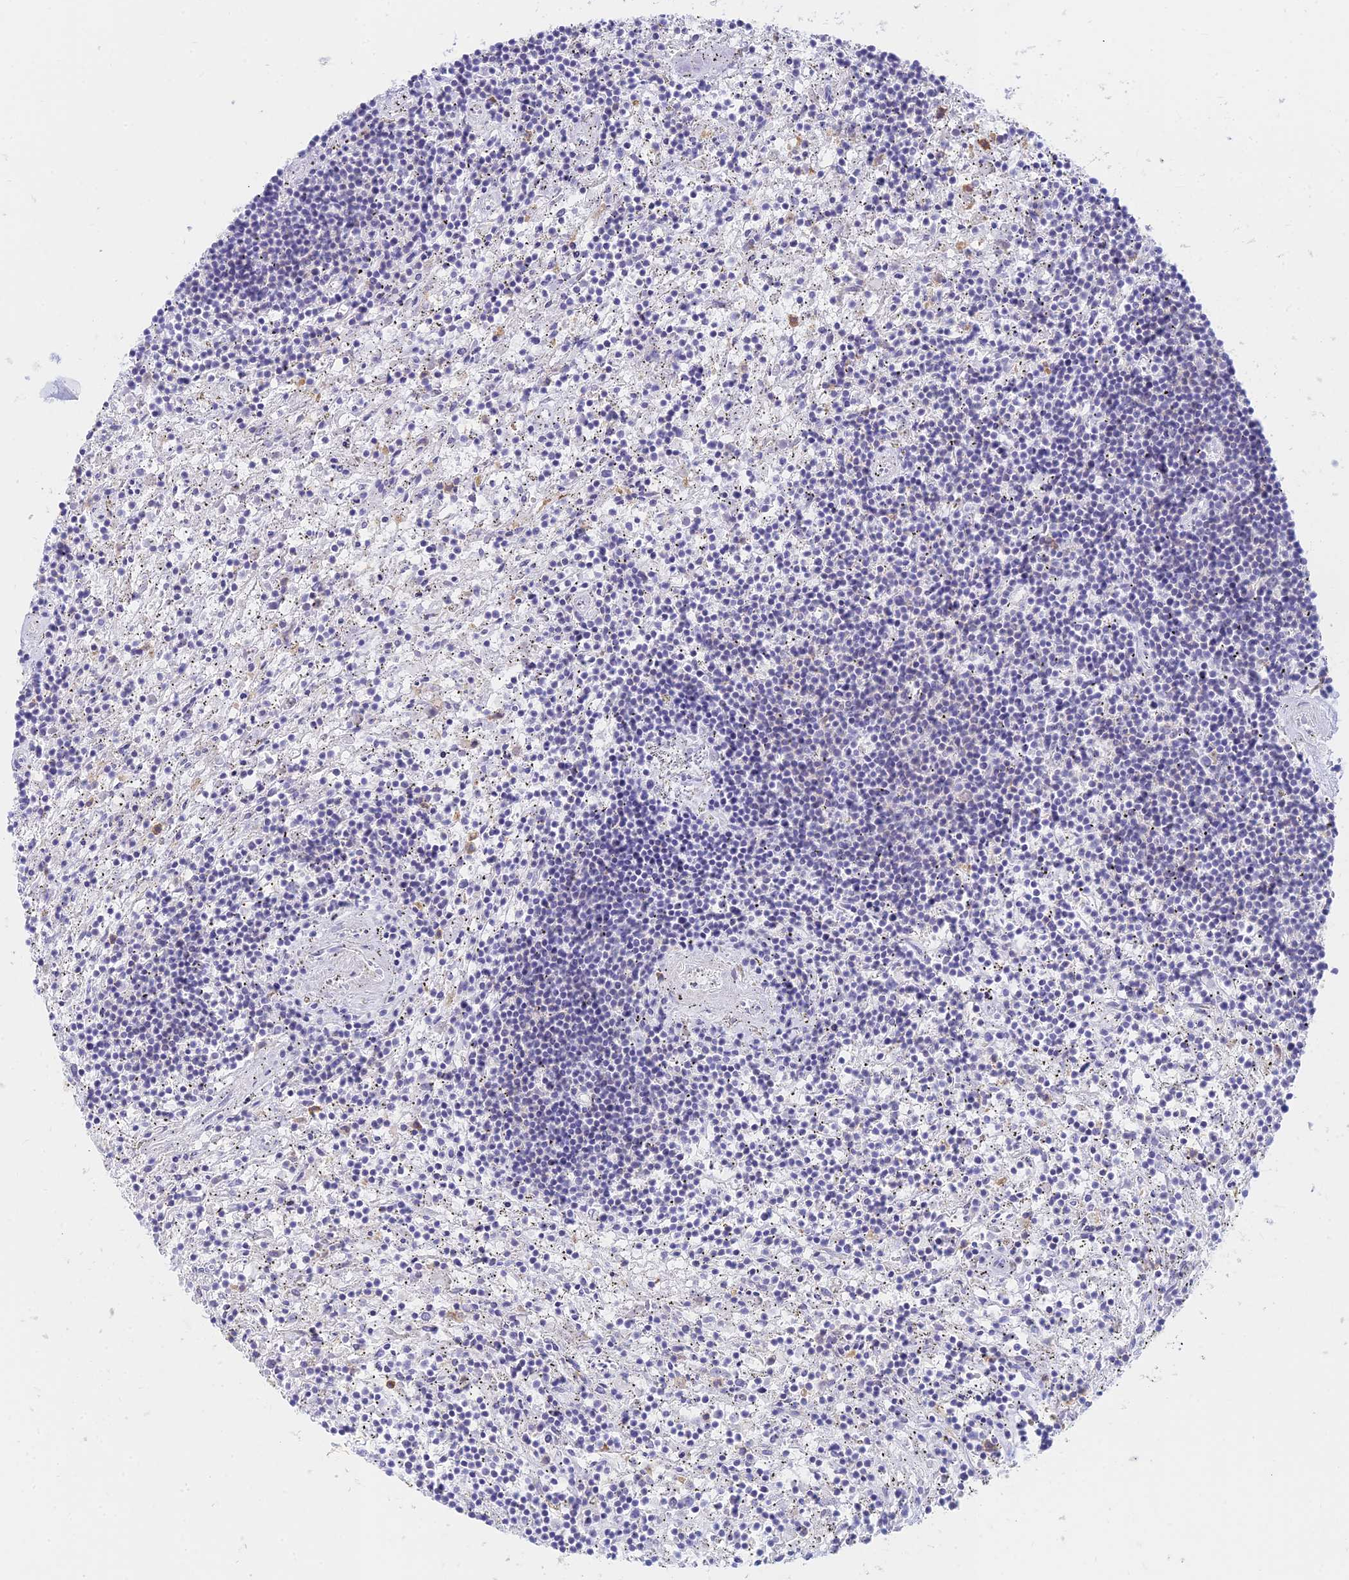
{"staining": {"intensity": "negative", "quantity": "none", "location": "none"}, "tissue": "lymphoma", "cell_type": "Tumor cells", "image_type": "cancer", "snomed": [{"axis": "morphology", "description": "Malignant lymphoma, non-Hodgkin's type, Low grade"}, {"axis": "topography", "description": "Spleen"}], "caption": "Human lymphoma stained for a protein using immunohistochemistry (IHC) demonstrates no staining in tumor cells.", "gene": "STRN4", "patient": {"sex": "male", "age": 76}}